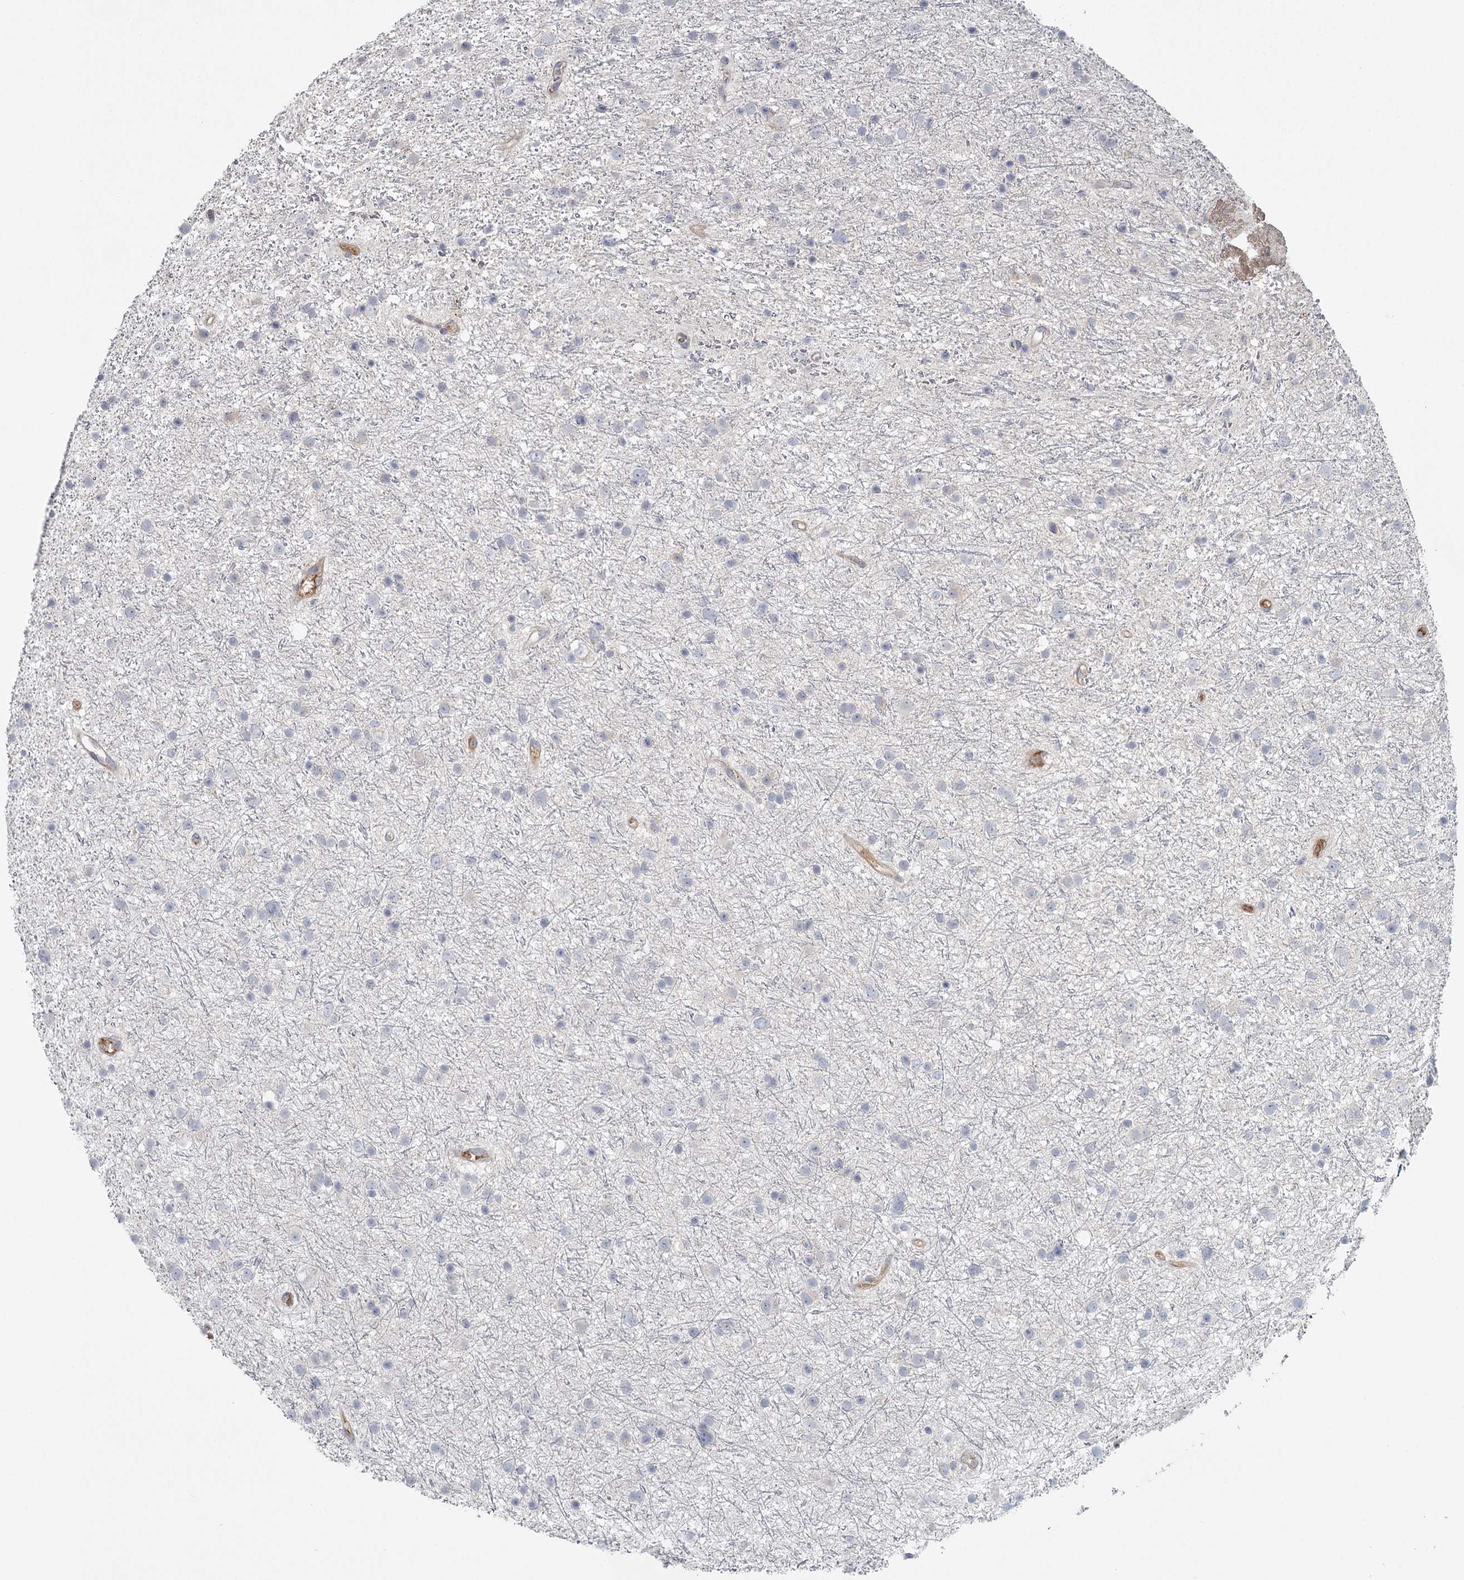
{"staining": {"intensity": "negative", "quantity": "none", "location": "none"}, "tissue": "glioma", "cell_type": "Tumor cells", "image_type": "cancer", "snomed": [{"axis": "morphology", "description": "Glioma, malignant, Low grade"}, {"axis": "topography", "description": "Cerebral cortex"}], "caption": "An image of malignant low-grade glioma stained for a protein reveals no brown staining in tumor cells.", "gene": "DHRS9", "patient": {"sex": "female", "age": 39}}